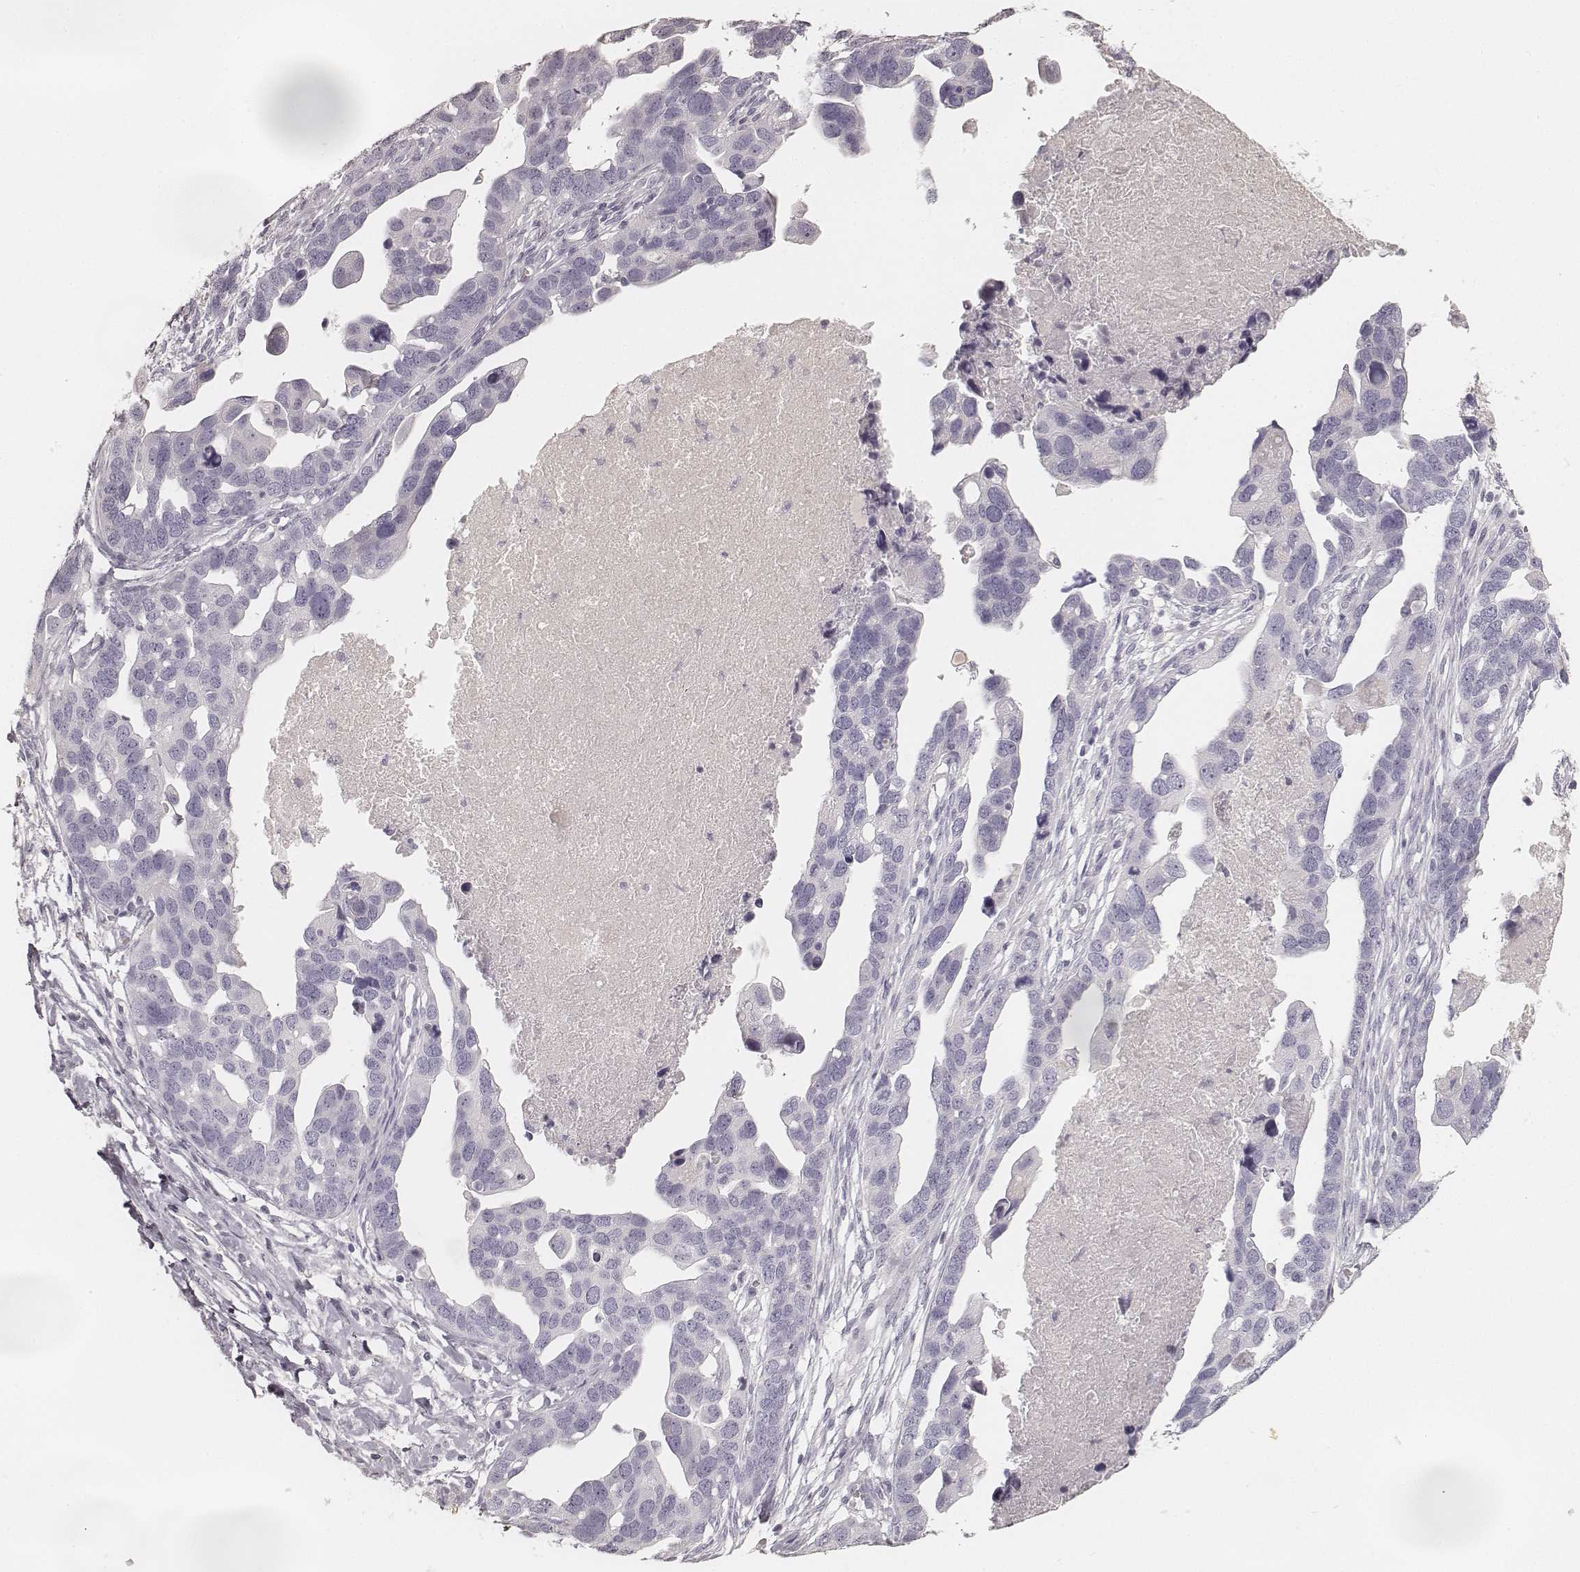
{"staining": {"intensity": "negative", "quantity": "none", "location": "none"}, "tissue": "ovarian cancer", "cell_type": "Tumor cells", "image_type": "cancer", "snomed": [{"axis": "morphology", "description": "Cystadenocarcinoma, serous, NOS"}, {"axis": "topography", "description": "Ovary"}], "caption": "Micrograph shows no protein staining in tumor cells of ovarian cancer (serous cystadenocarcinoma) tissue. (DAB (3,3'-diaminobenzidine) IHC visualized using brightfield microscopy, high magnification).", "gene": "KRT31", "patient": {"sex": "female", "age": 54}}